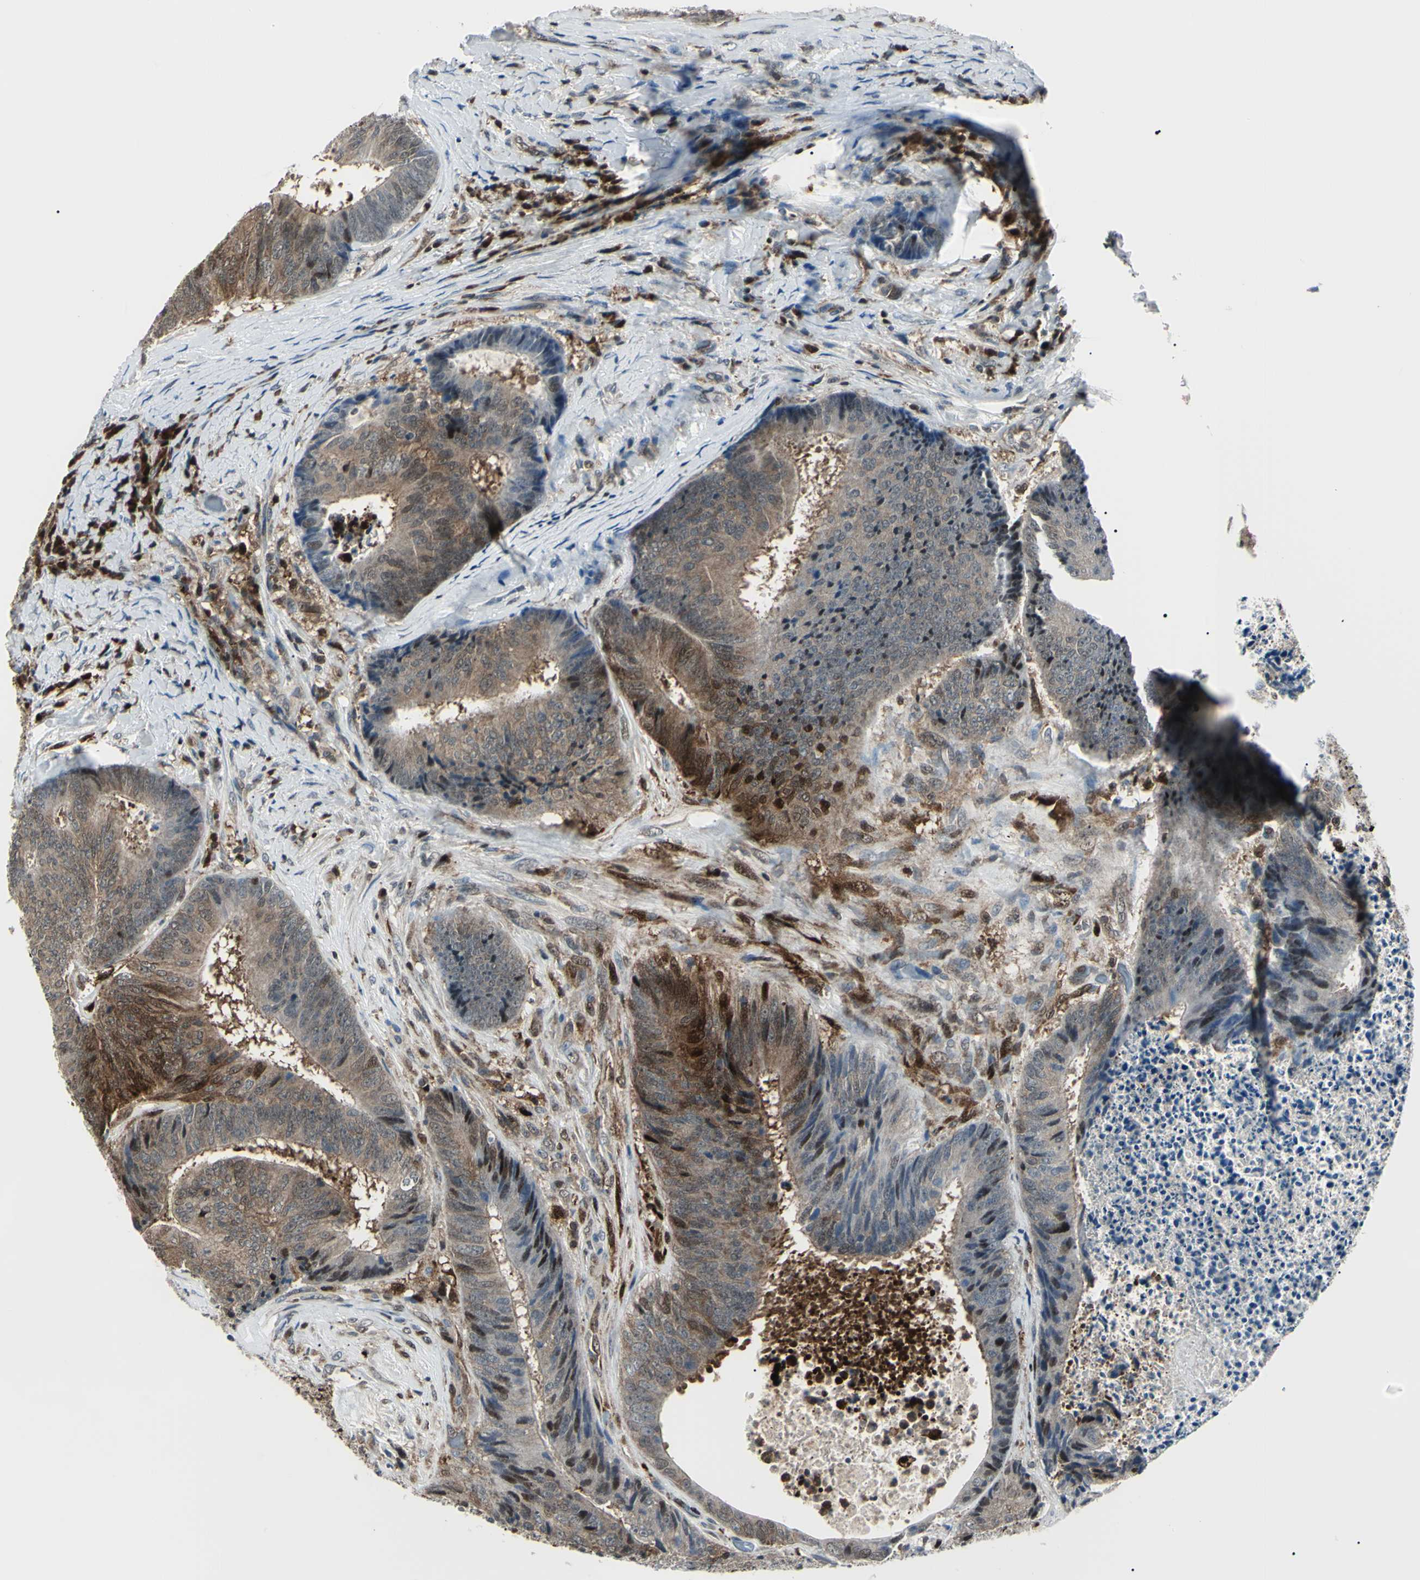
{"staining": {"intensity": "moderate", "quantity": "25%-75%", "location": "cytoplasmic/membranous,nuclear"}, "tissue": "colorectal cancer", "cell_type": "Tumor cells", "image_type": "cancer", "snomed": [{"axis": "morphology", "description": "Adenocarcinoma, NOS"}, {"axis": "topography", "description": "Rectum"}], "caption": "High-magnification brightfield microscopy of adenocarcinoma (colorectal) stained with DAB (brown) and counterstained with hematoxylin (blue). tumor cells exhibit moderate cytoplasmic/membranous and nuclear staining is identified in about25%-75% of cells. (DAB IHC with brightfield microscopy, high magnification).", "gene": "PGK1", "patient": {"sex": "male", "age": 72}}